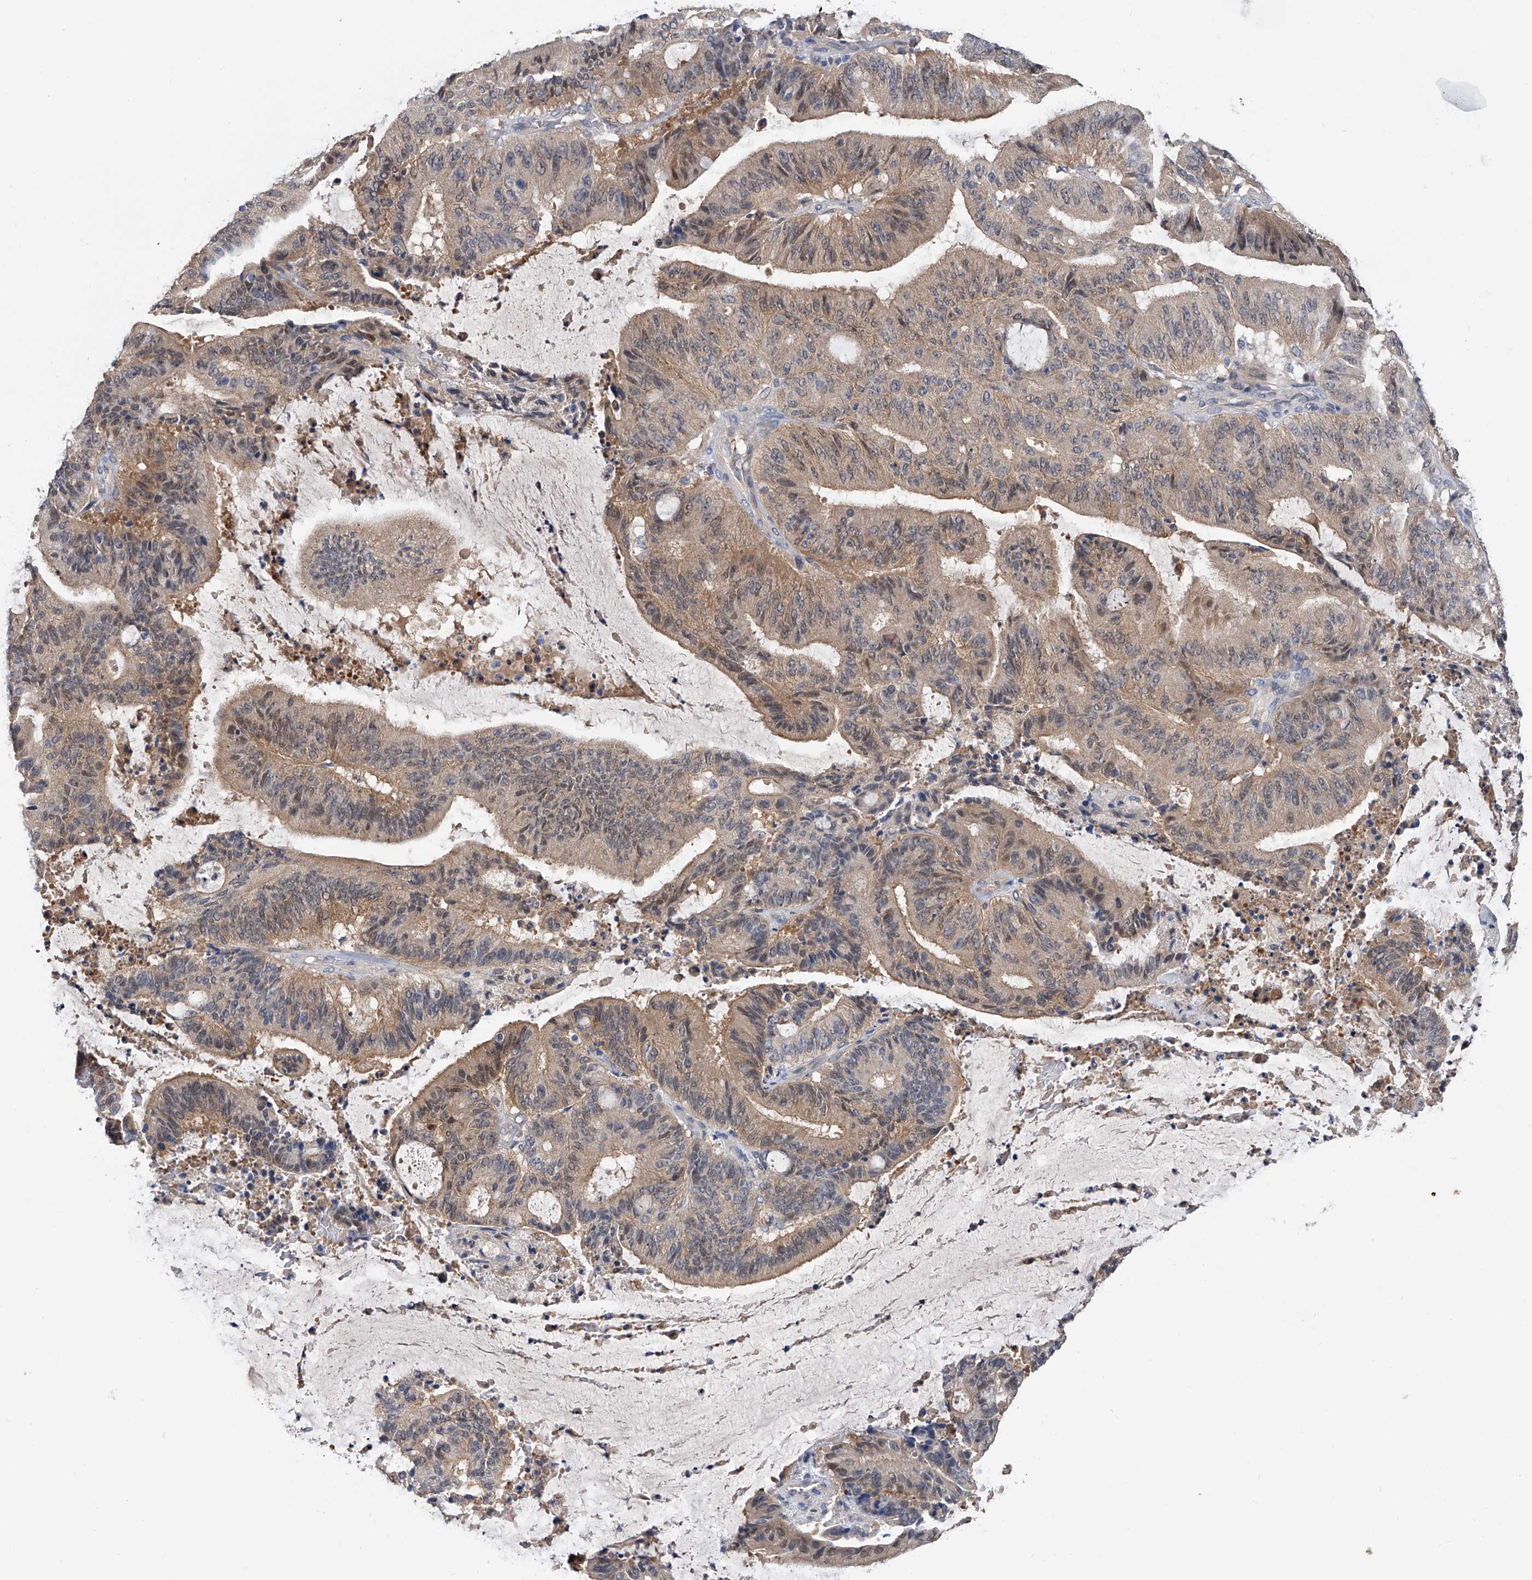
{"staining": {"intensity": "weak", "quantity": ">75%", "location": "cytoplasmic/membranous,nuclear"}, "tissue": "liver cancer", "cell_type": "Tumor cells", "image_type": "cancer", "snomed": [{"axis": "morphology", "description": "Normal tissue, NOS"}, {"axis": "morphology", "description": "Cholangiocarcinoma"}, {"axis": "topography", "description": "Liver"}, {"axis": "topography", "description": "Peripheral nerve tissue"}], "caption": "Immunohistochemical staining of liver cholangiocarcinoma demonstrates low levels of weak cytoplasmic/membranous and nuclear positivity in about >75% of tumor cells.", "gene": "PGM3", "patient": {"sex": "female", "age": 73}}